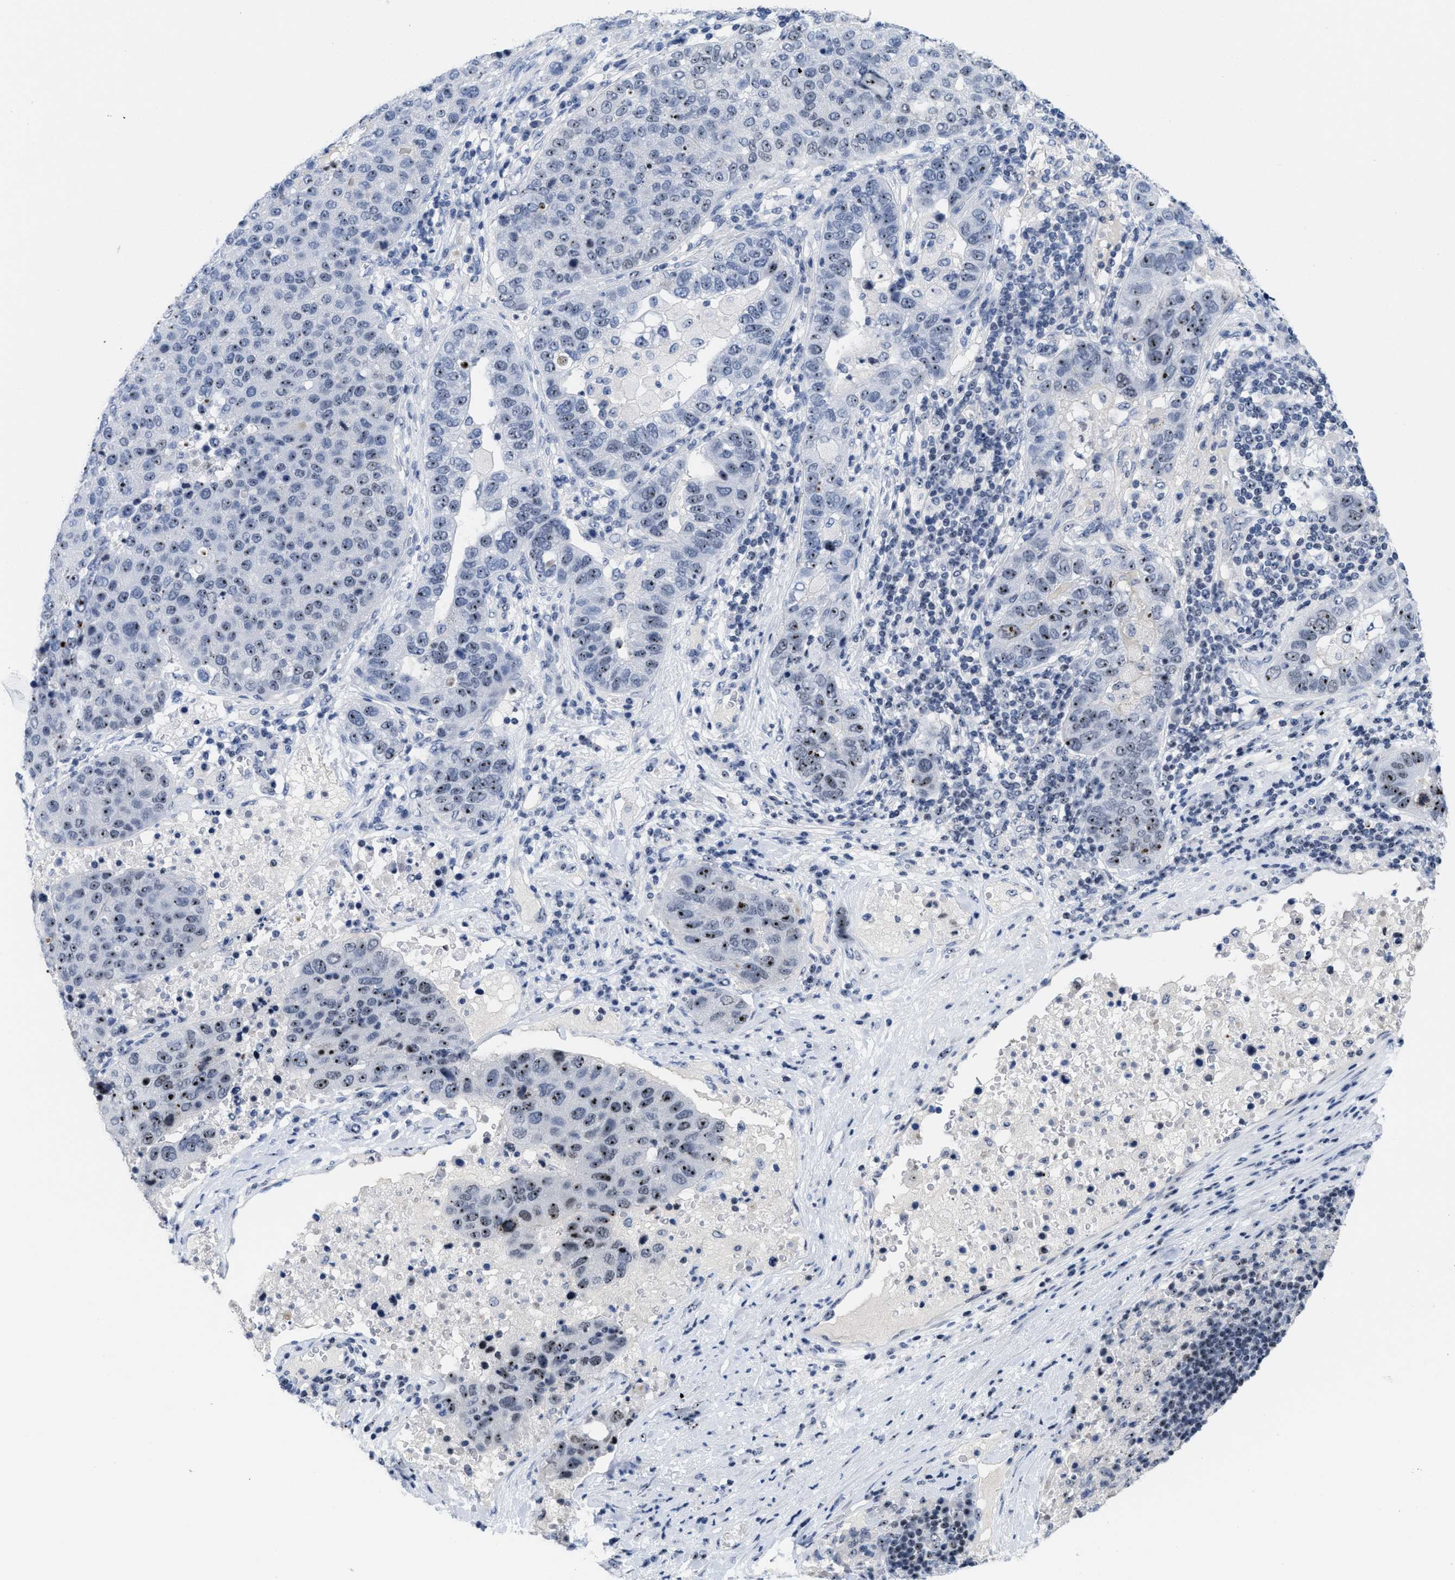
{"staining": {"intensity": "moderate", "quantity": ">75%", "location": "nuclear"}, "tissue": "pancreatic cancer", "cell_type": "Tumor cells", "image_type": "cancer", "snomed": [{"axis": "morphology", "description": "Adenocarcinoma, NOS"}, {"axis": "topography", "description": "Pancreas"}], "caption": "Pancreatic cancer tissue shows moderate nuclear staining in approximately >75% of tumor cells, visualized by immunohistochemistry.", "gene": "NOP58", "patient": {"sex": "female", "age": 61}}